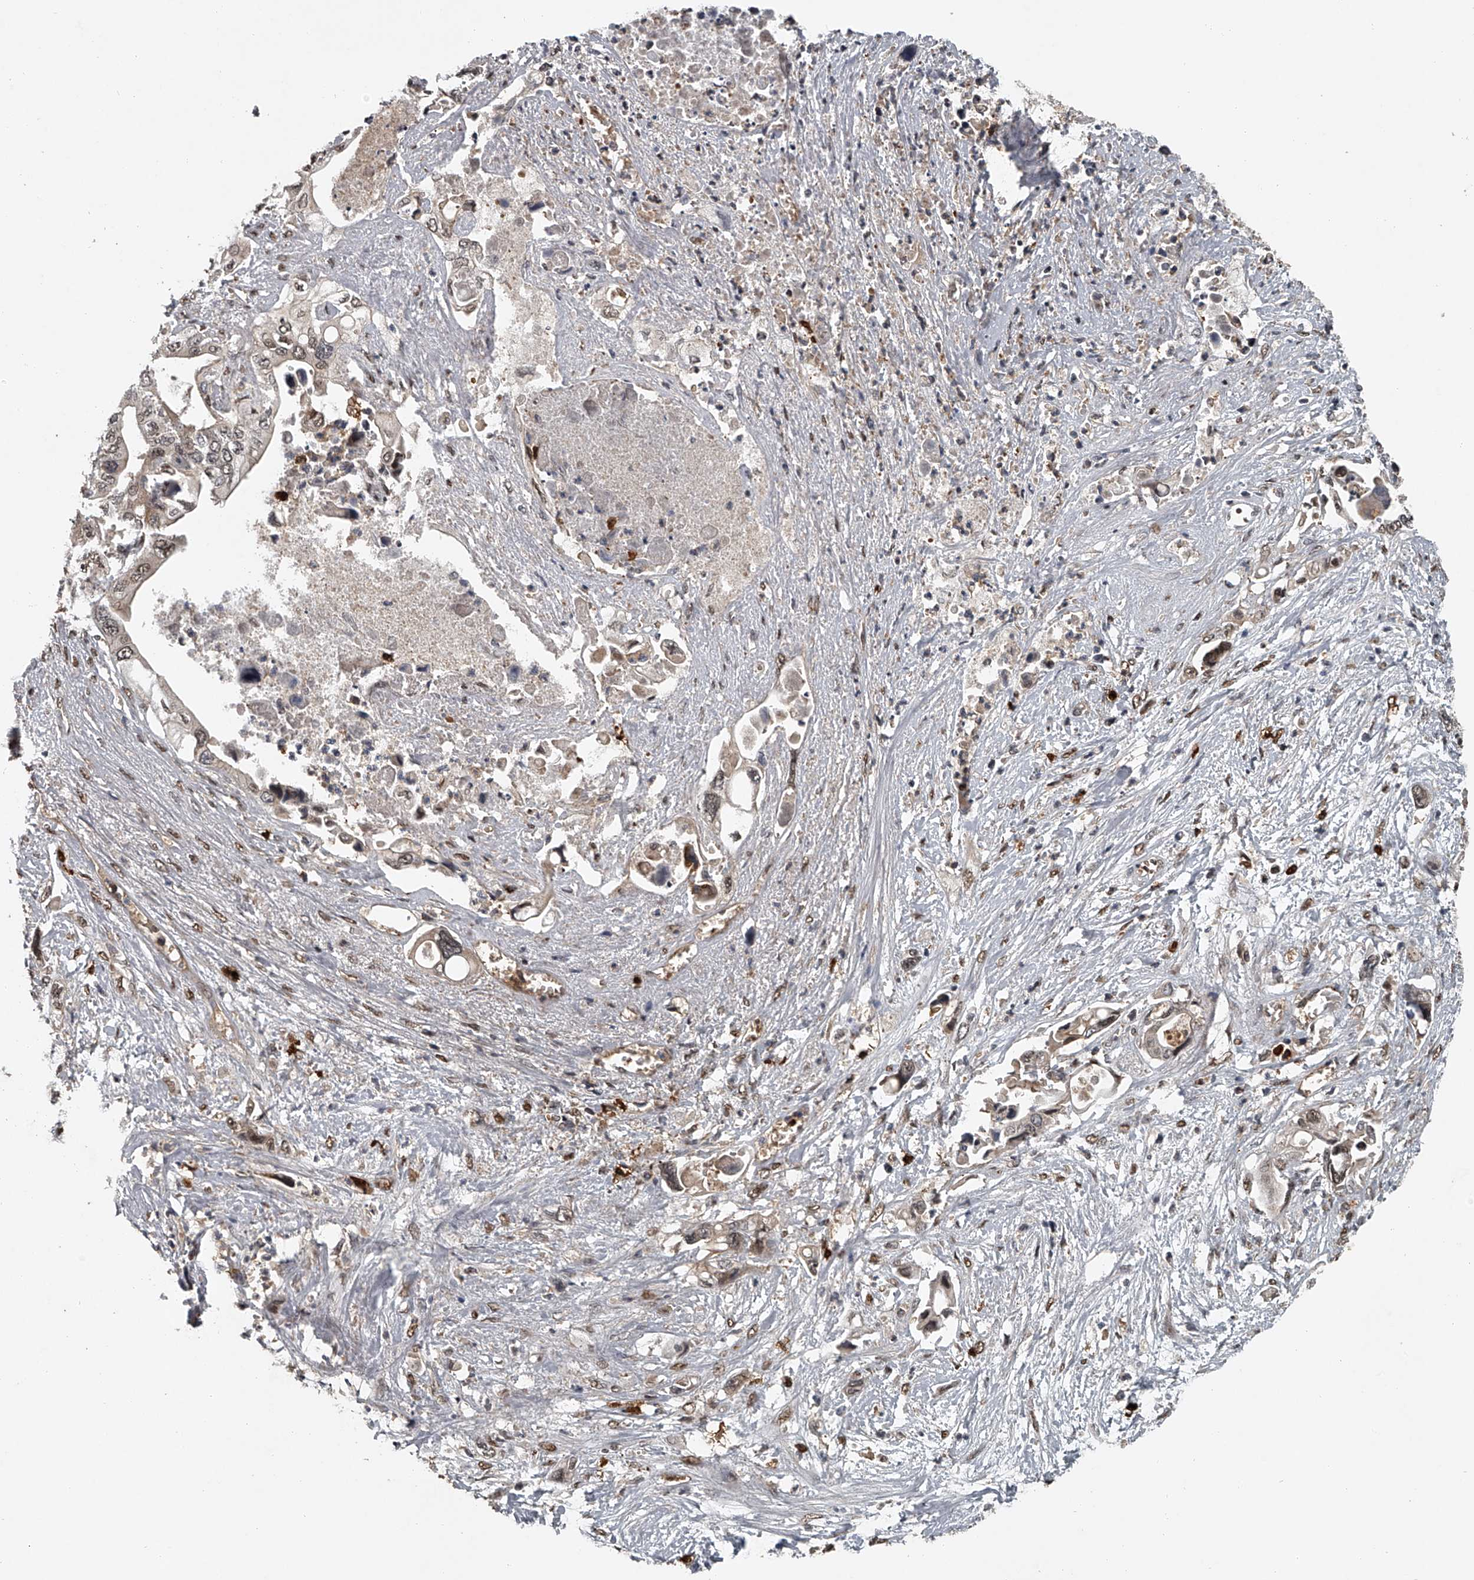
{"staining": {"intensity": "weak", "quantity": ">75%", "location": "cytoplasmic/membranous,nuclear"}, "tissue": "pancreatic cancer", "cell_type": "Tumor cells", "image_type": "cancer", "snomed": [{"axis": "morphology", "description": "Adenocarcinoma, NOS"}, {"axis": "topography", "description": "Pancreas"}], "caption": "This is a micrograph of immunohistochemistry (IHC) staining of adenocarcinoma (pancreatic), which shows weak expression in the cytoplasmic/membranous and nuclear of tumor cells.", "gene": "PLEKHG1", "patient": {"sex": "male", "age": 66}}